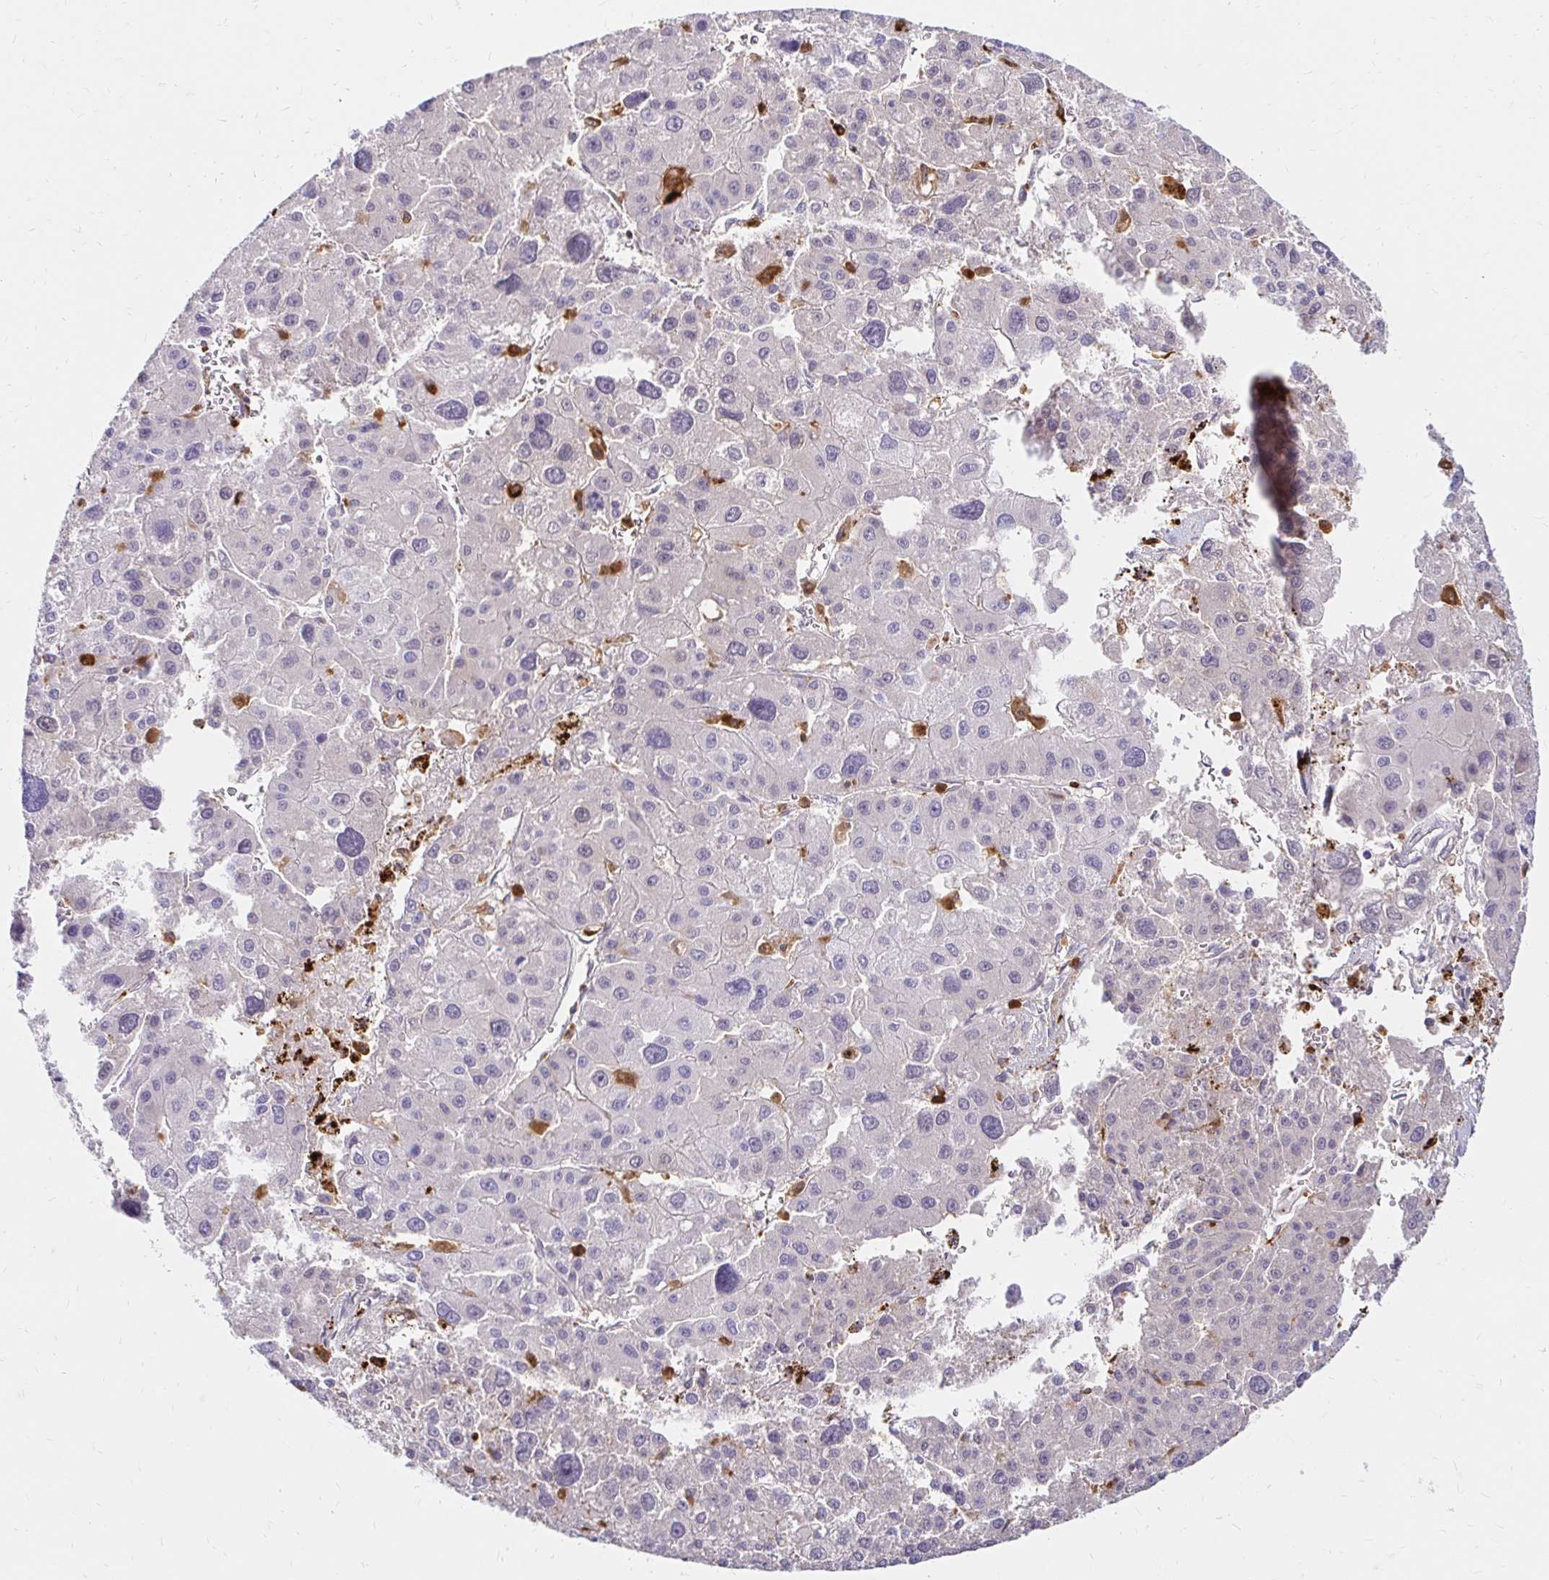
{"staining": {"intensity": "negative", "quantity": "none", "location": "none"}, "tissue": "liver cancer", "cell_type": "Tumor cells", "image_type": "cancer", "snomed": [{"axis": "morphology", "description": "Carcinoma, Hepatocellular, NOS"}, {"axis": "topography", "description": "Liver"}], "caption": "The immunohistochemistry (IHC) photomicrograph has no significant expression in tumor cells of hepatocellular carcinoma (liver) tissue.", "gene": "PYCARD", "patient": {"sex": "male", "age": 73}}